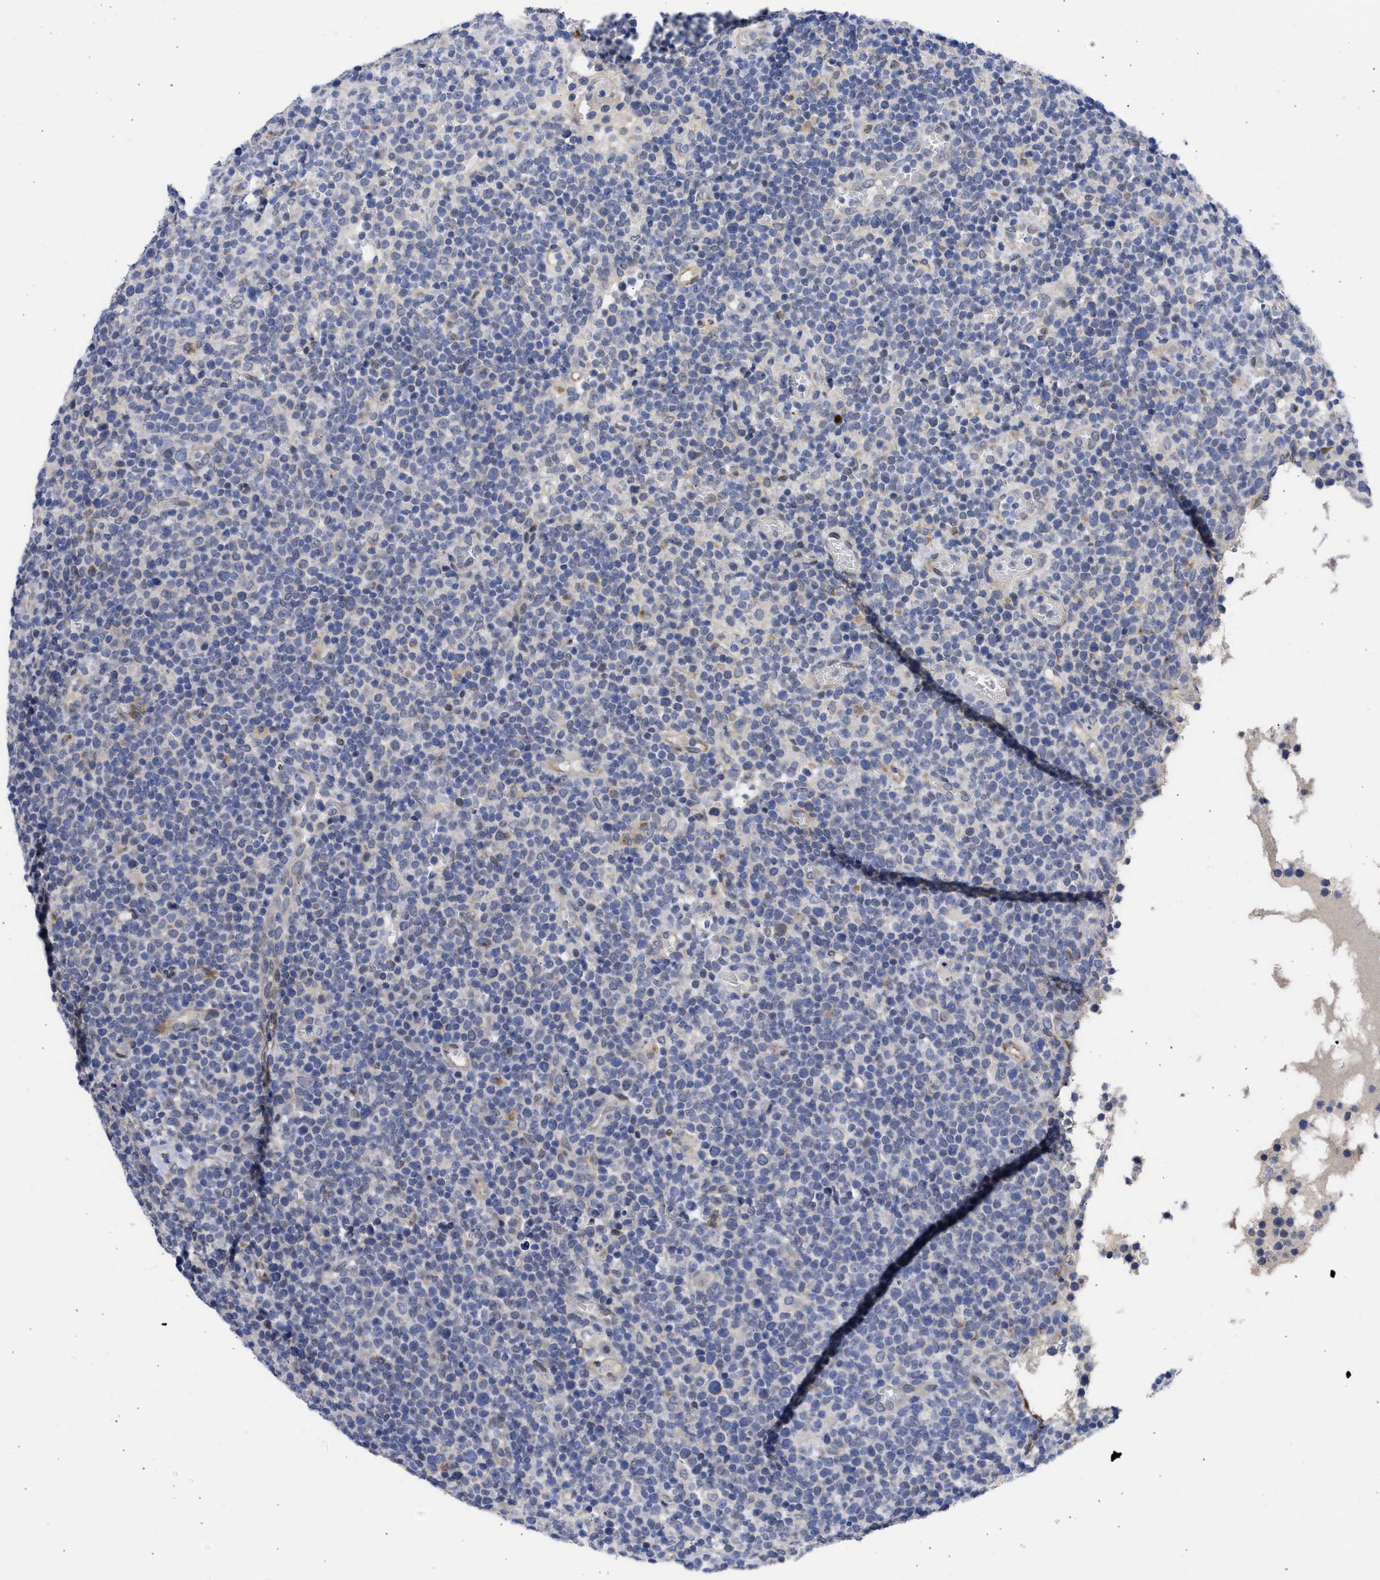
{"staining": {"intensity": "weak", "quantity": "<25%", "location": "nuclear"}, "tissue": "lymphoma", "cell_type": "Tumor cells", "image_type": "cancer", "snomed": [{"axis": "morphology", "description": "Malignant lymphoma, non-Hodgkin's type, High grade"}, {"axis": "topography", "description": "Lymph node"}], "caption": "Lymphoma was stained to show a protein in brown. There is no significant staining in tumor cells. Nuclei are stained in blue.", "gene": "NUP35", "patient": {"sex": "male", "age": 61}}